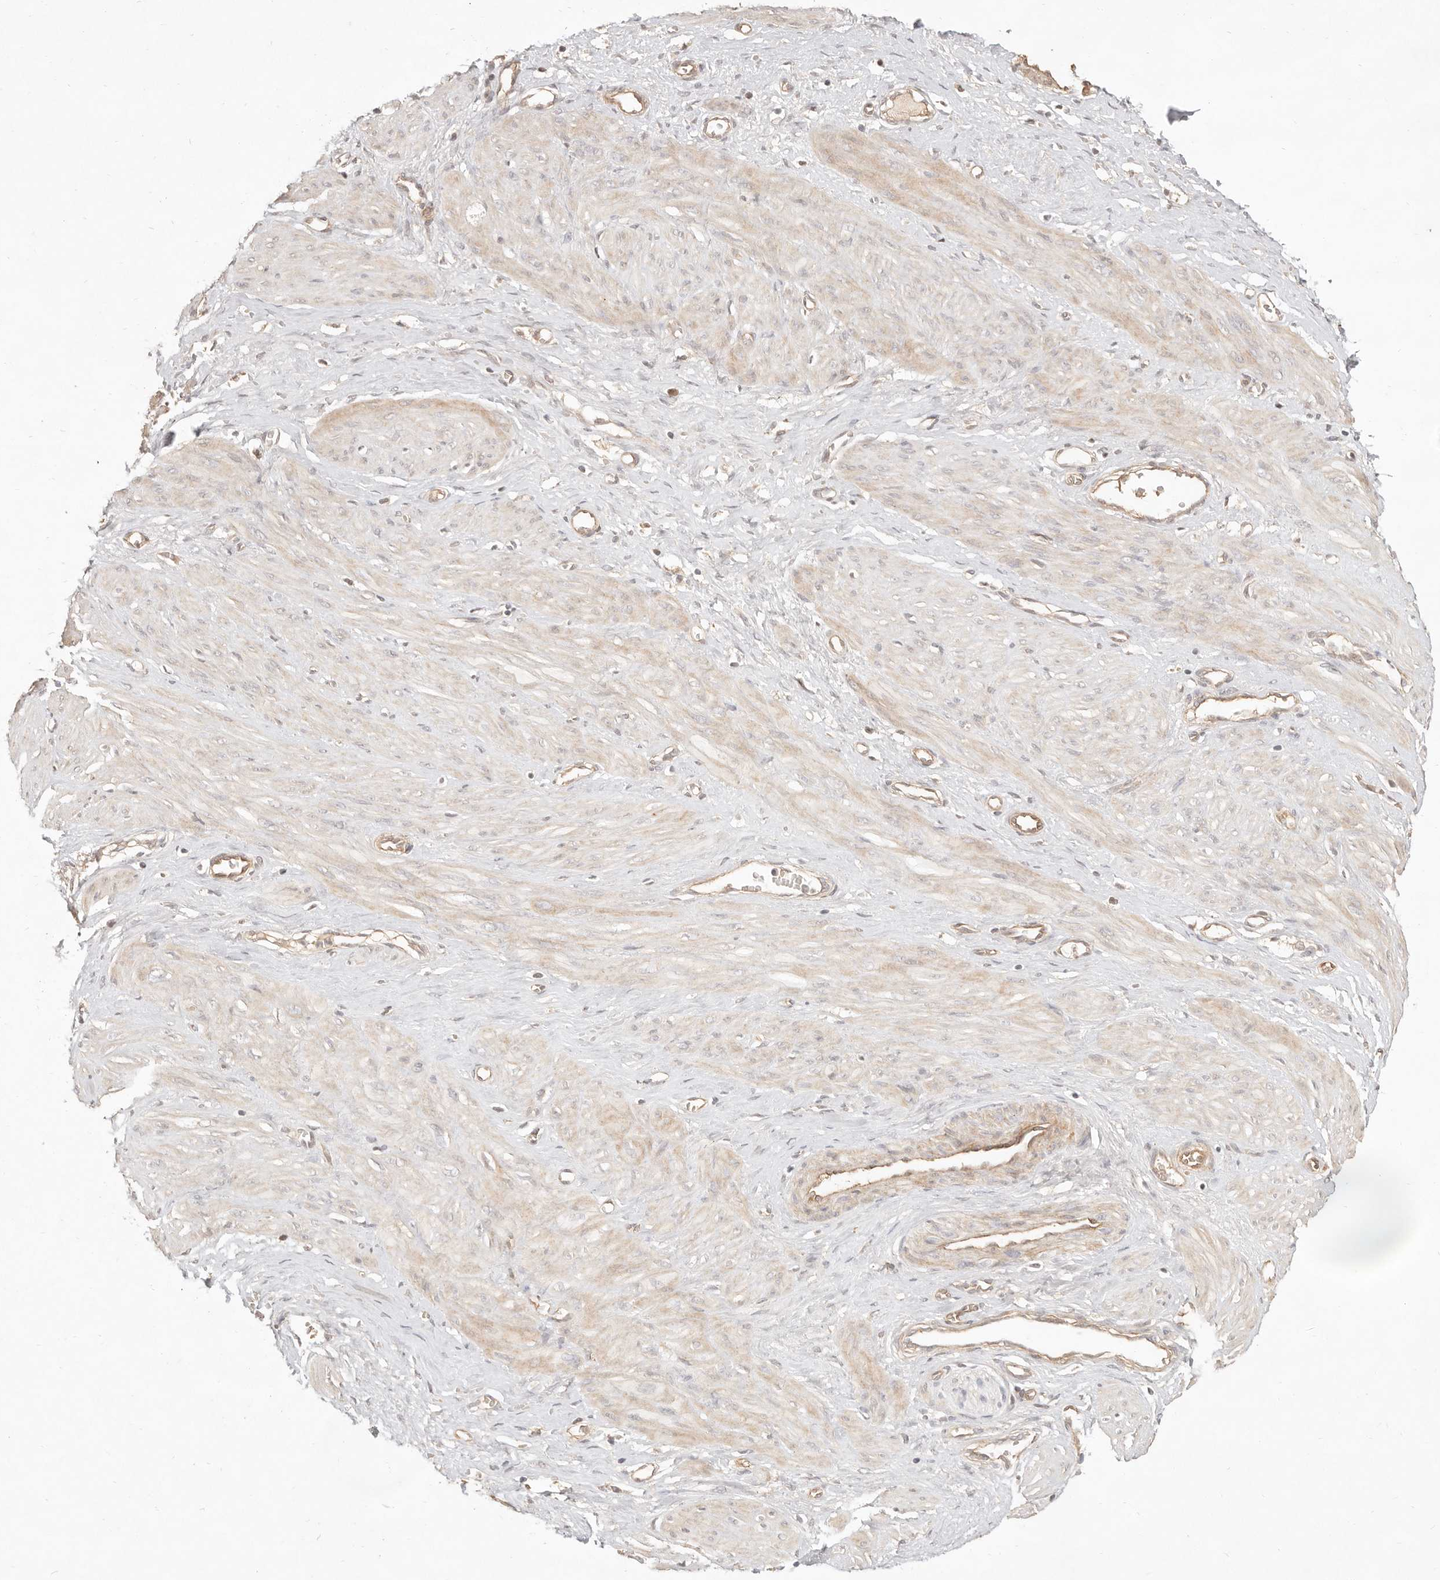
{"staining": {"intensity": "weak", "quantity": "<25%", "location": "nuclear"}, "tissue": "smooth muscle", "cell_type": "Smooth muscle cells", "image_type": "normal", "snomed": [{"axis": "morphology", "description": "Normal tissue, NOS"}, {"axis": "topography", "description": "Endometrium"}], "caption": "High magnification brightfield microscopy of normal smooth muscle stained with DAB (3,3'-diaminobenzidine) (brown) and counterstained with hematoxylin (blue): smooth muscle cells show no significant staining.", "gene": "MEP1A", "patient": {"sex": "female", "age": 33}}